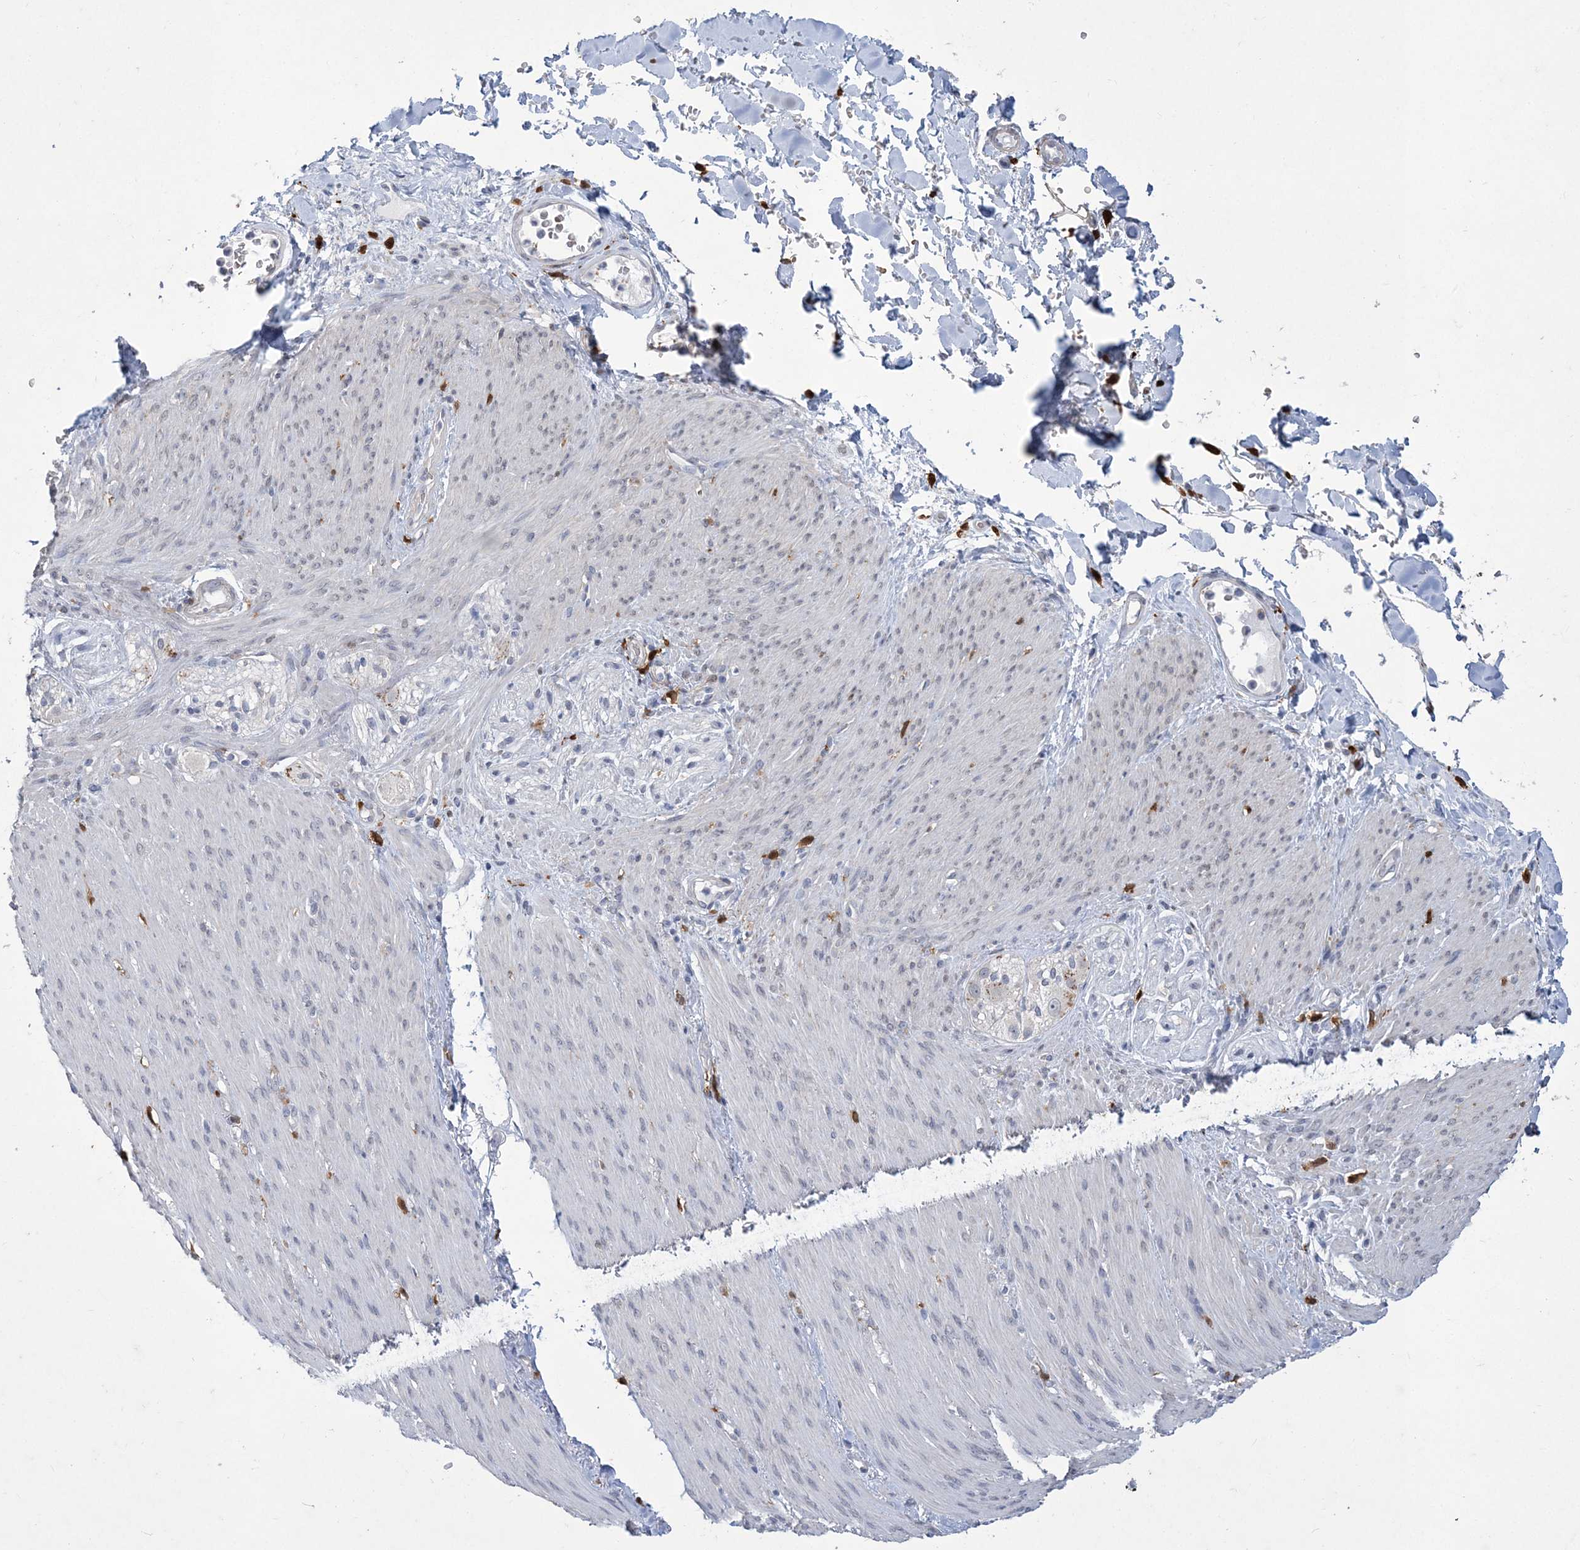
{"staining": {"intensity": "negative", "quantity": "none", "location": "none"}, "tissue": "adipose tissue", "cell_type": "Adipocytes", "image_type": "normal", "snomed": [{"axis": "morphology", "description": "Normal tissue, NOS"}, {"axis": "topography", "description": "Colon"}, {"axis": "topography", "description": "Peripheral nerve tissue"}], "caption": "IHC photomicrograph of unremarkable adipose tissue stained for a protein (brown), which reveals no positivity in adipocytes. The staining is performed using DAB brown chromogen with nuclei counter-stained in using hematoxylin.", "gene": "TSPEAR", "patient": {"sex": "female", "age": 61}}